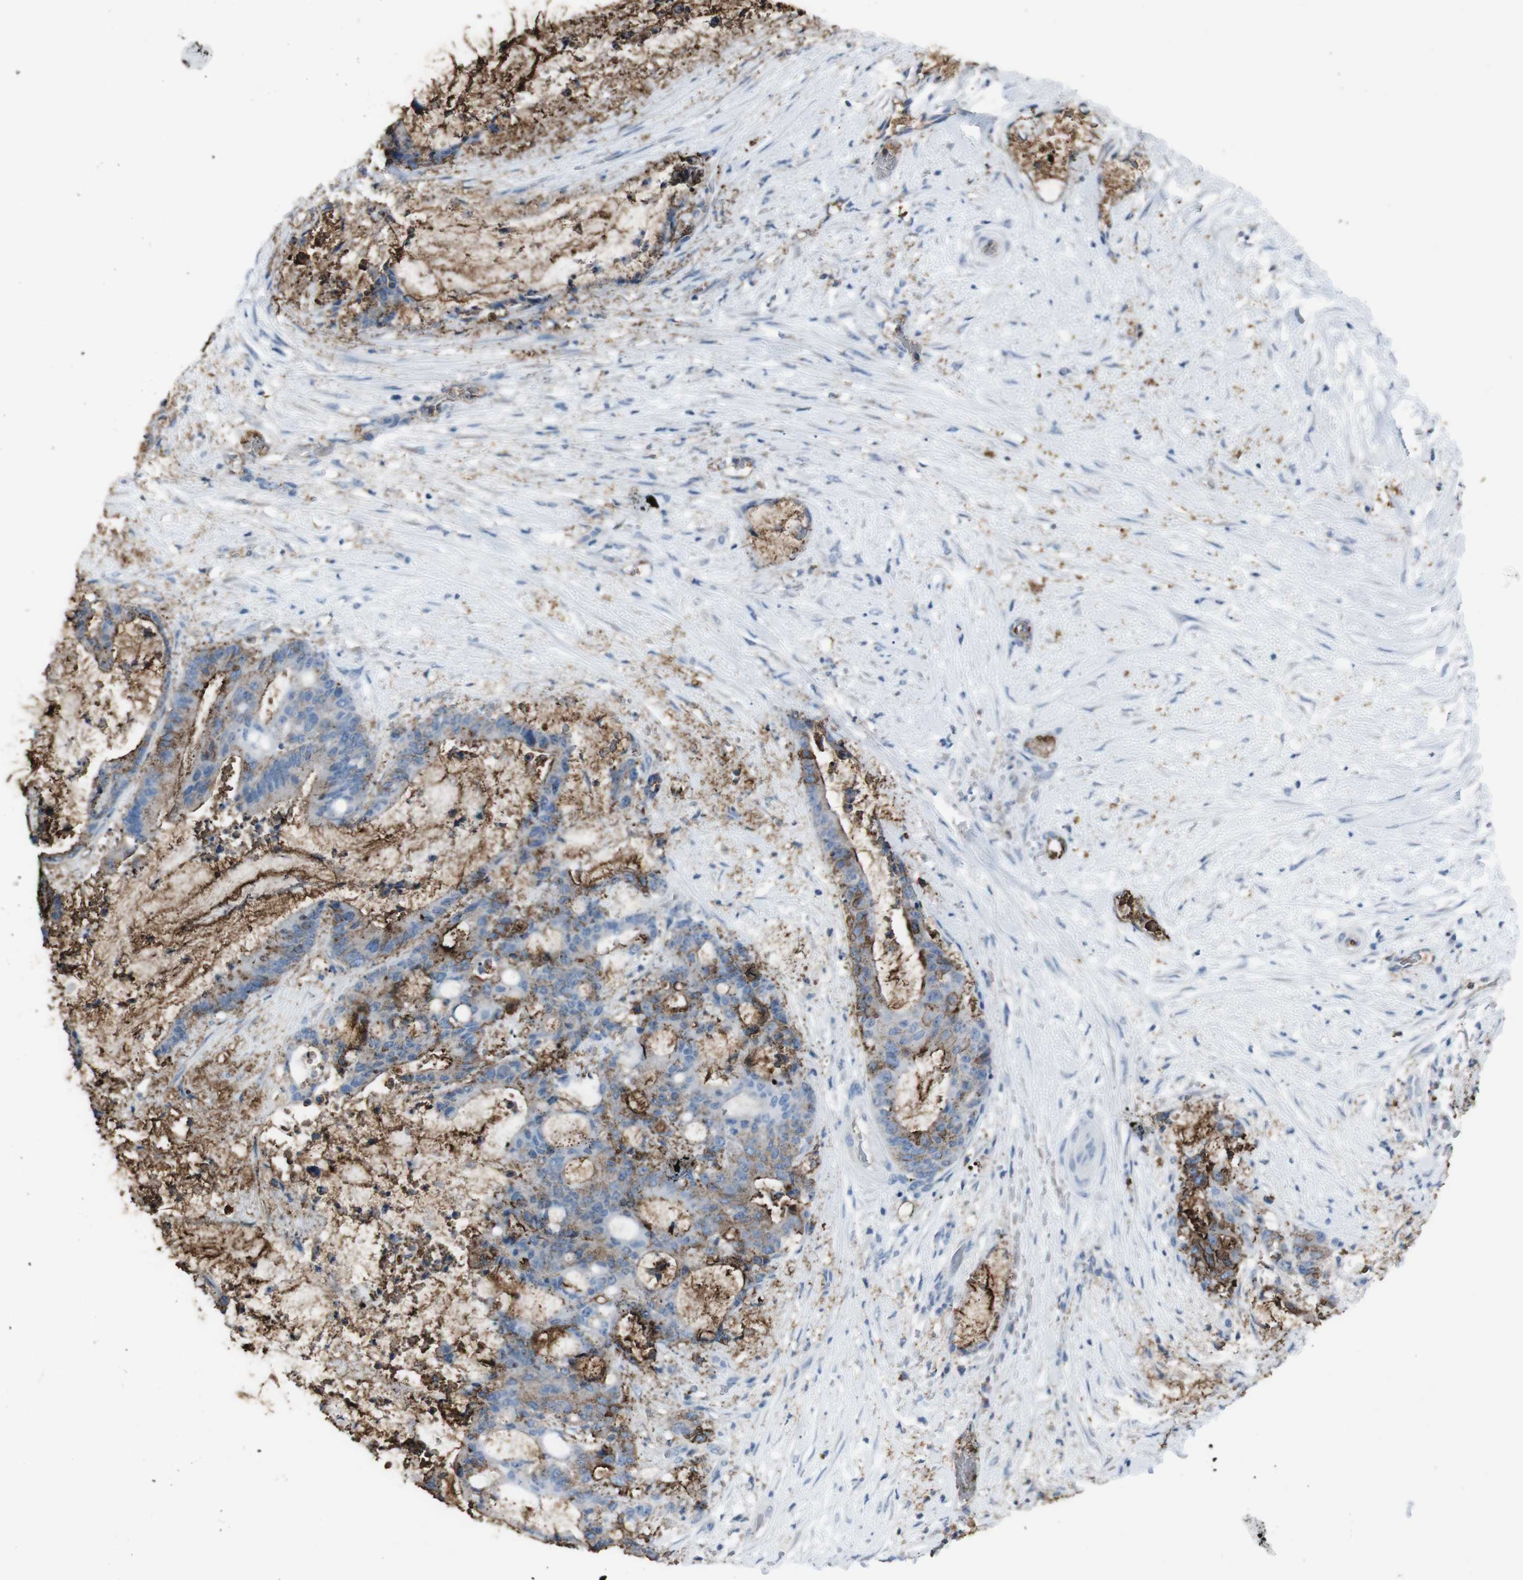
{"staining": {"intensity": "strong", "quantity": "25%-75%", "location": "cytoplasmic/membranous"}, "tissue": "liver cancer", "cell_type": "Tumor cells", "image_type": "cancer", "snomed": [{"axis": "morphology", "description": "Normal tissue, NOS"}, {"axis": "morphology", "description": "Cholangiocarcinoma"}, {"axis": "topography", "description": "Liver"}, {"axis": "topography", "description": "Peripheral nerve tissue"}], "caption": "About 25%-75% of tumor cells in liver cancer show strong cytoplasmic/membranous protein staining as visualized by brown immunohistochemical staining.", "gene": "ST6GAL1", "patient": {"sex": "female", "age": 73}}